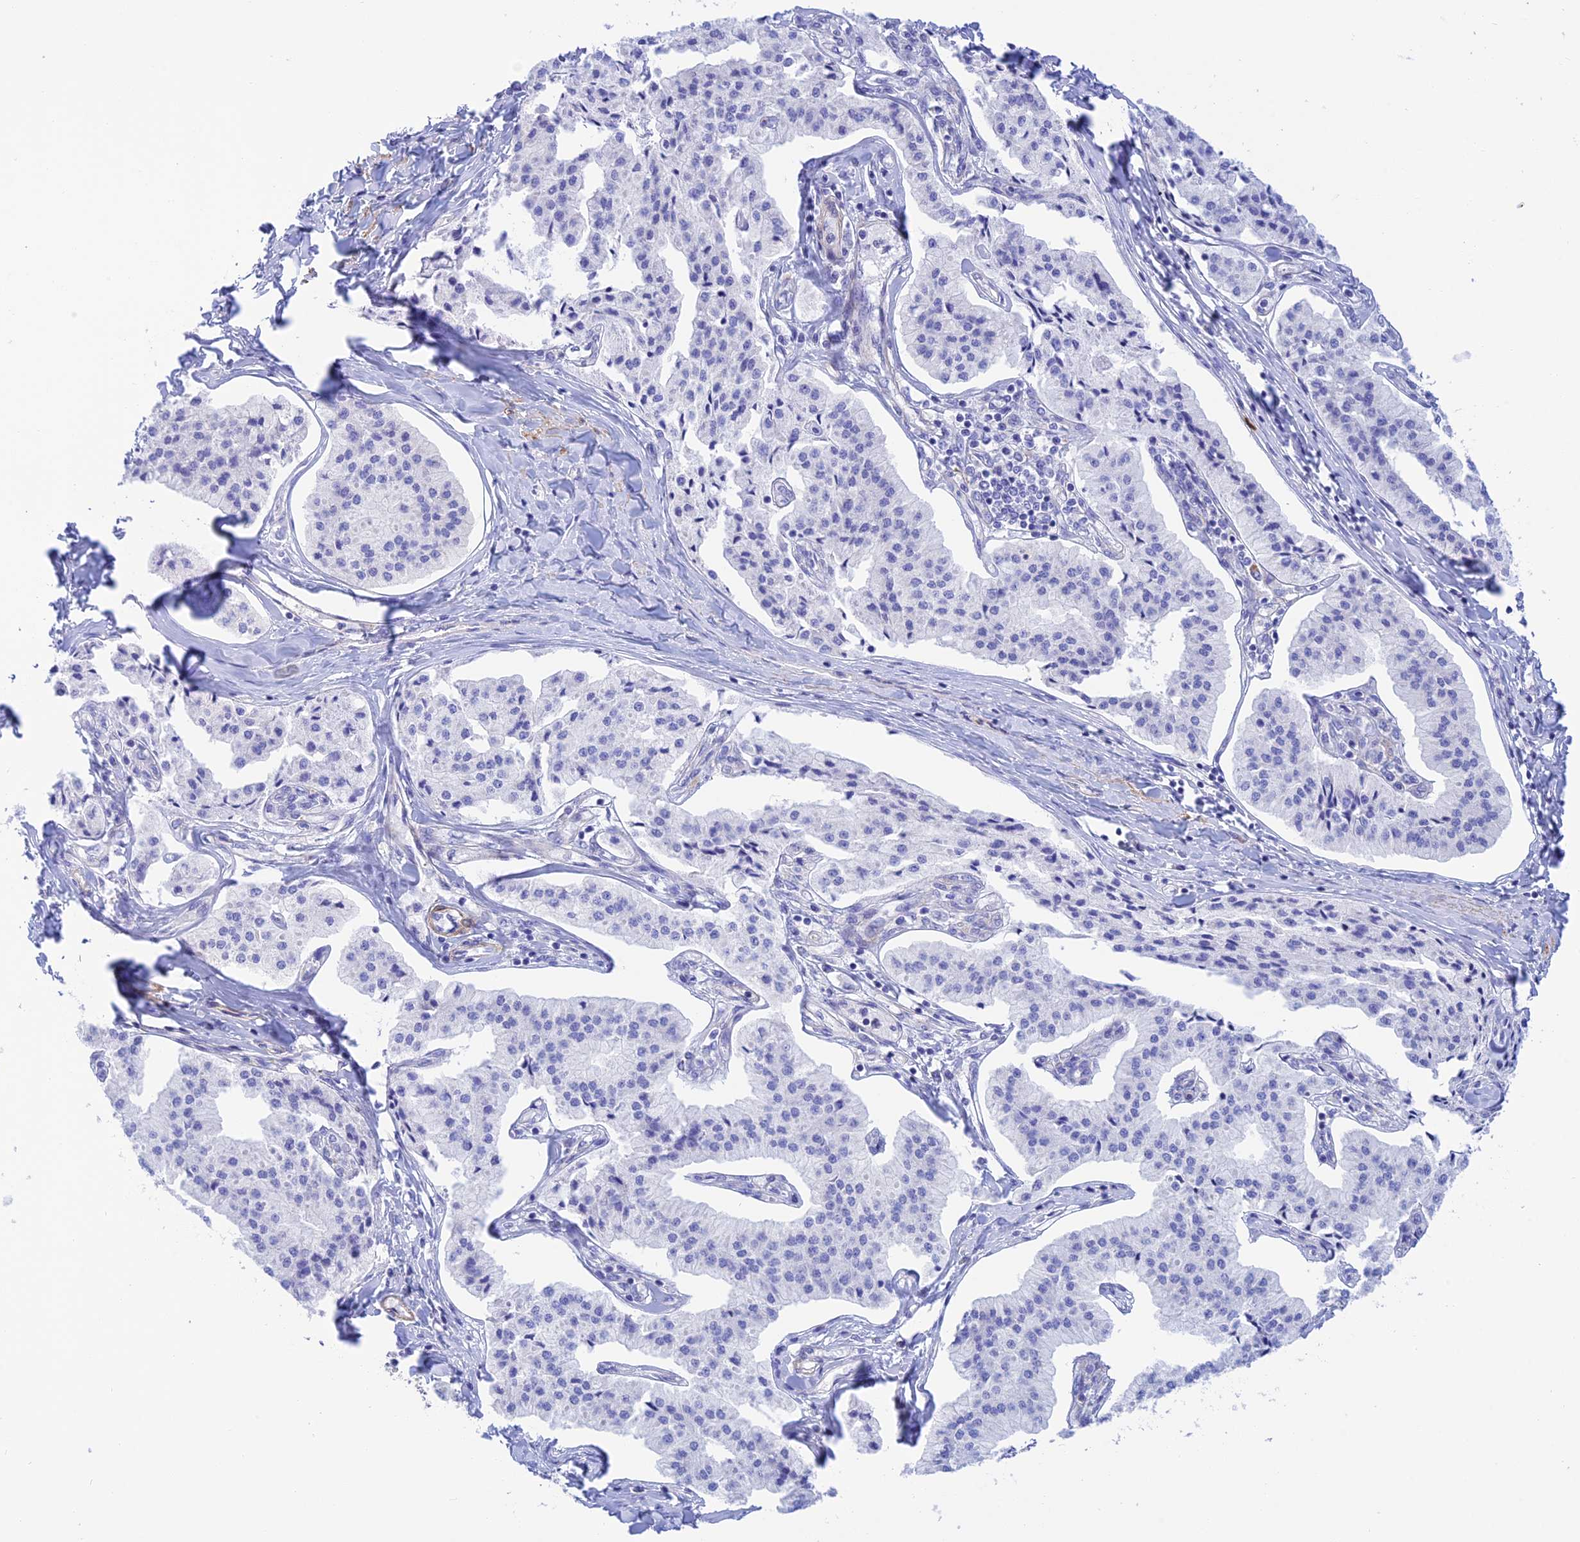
{"staining": {"intensity": "negative", "quantity": "none", "location": "none"}, "tissue": "pancreatic cancer", "cell_type": "Tumor cells", "image_type": "cancer", "snomed": [{"axis": "morphology", "description": "Adenocarcinoma, NOS"}, {"axis": "topography", "description": "Pancreas"}], "caption": "This is an immunohistochemistry (IHC) image of human adenocarcinoma (pancreatic). There is no positivity in tumor cells.", "gene": "ZDHHC16", "patient": {"sex": "female", "age": 50}}